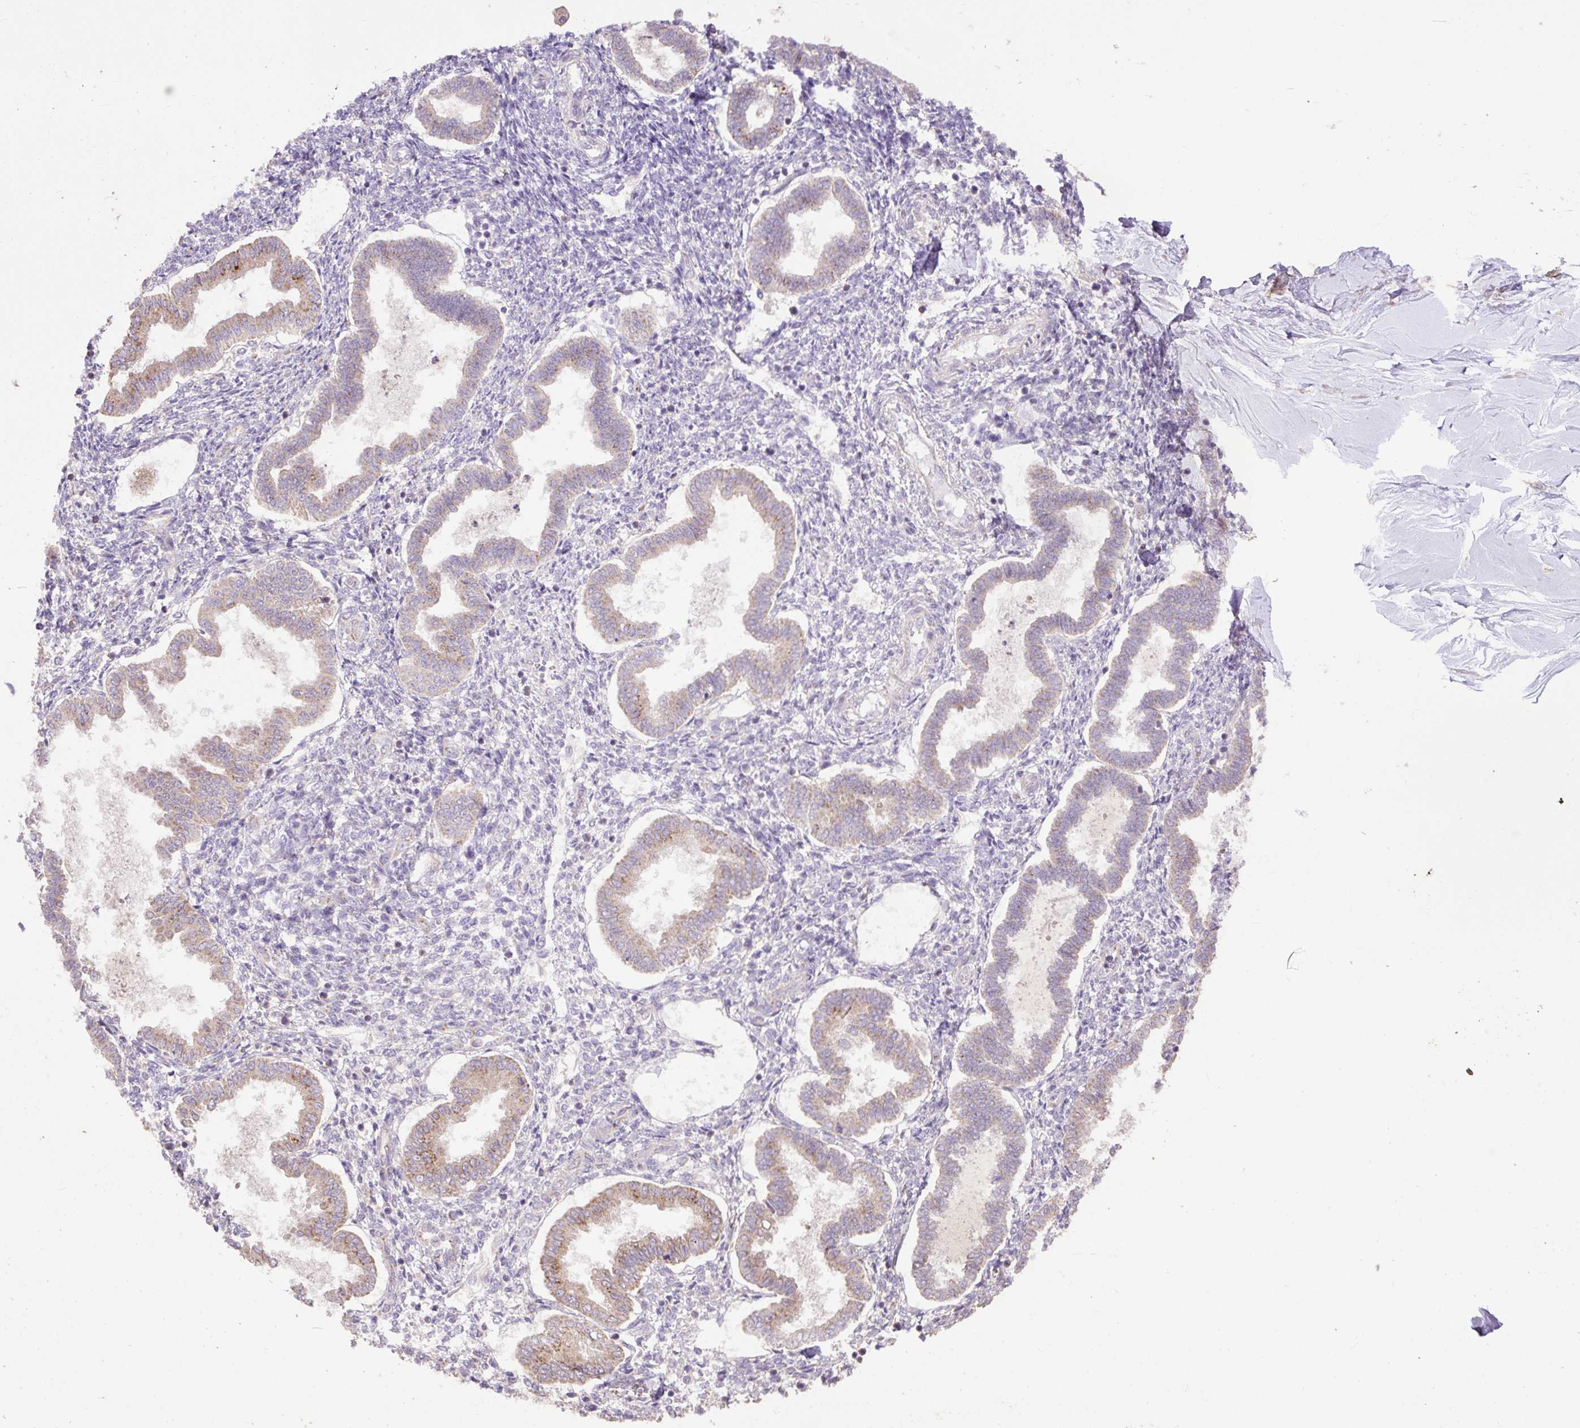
{"staining": {"intensity": "negative", "quantity": "none", "location": "none"}, "tissue": "endometrium", "cell_type": "Cells in endometrial stroma", "image_type": "normal", "snomed": [{"axis": "morphology", "description": "Normal tissue, NOS"}, {"axis": "topography", "description": "Endometrium"}], "caption": "This micrograph is of benign endometrium stained with immunohistochemistry to label a protein in brown with the nuclei are counter-stained blue. There is no expression in cells in endometrial stroma. (DAB immunohistochemistry with hematoxylin counter stain).", "gene": "ABR", "patient": {"sex": "female", "age": 24}}